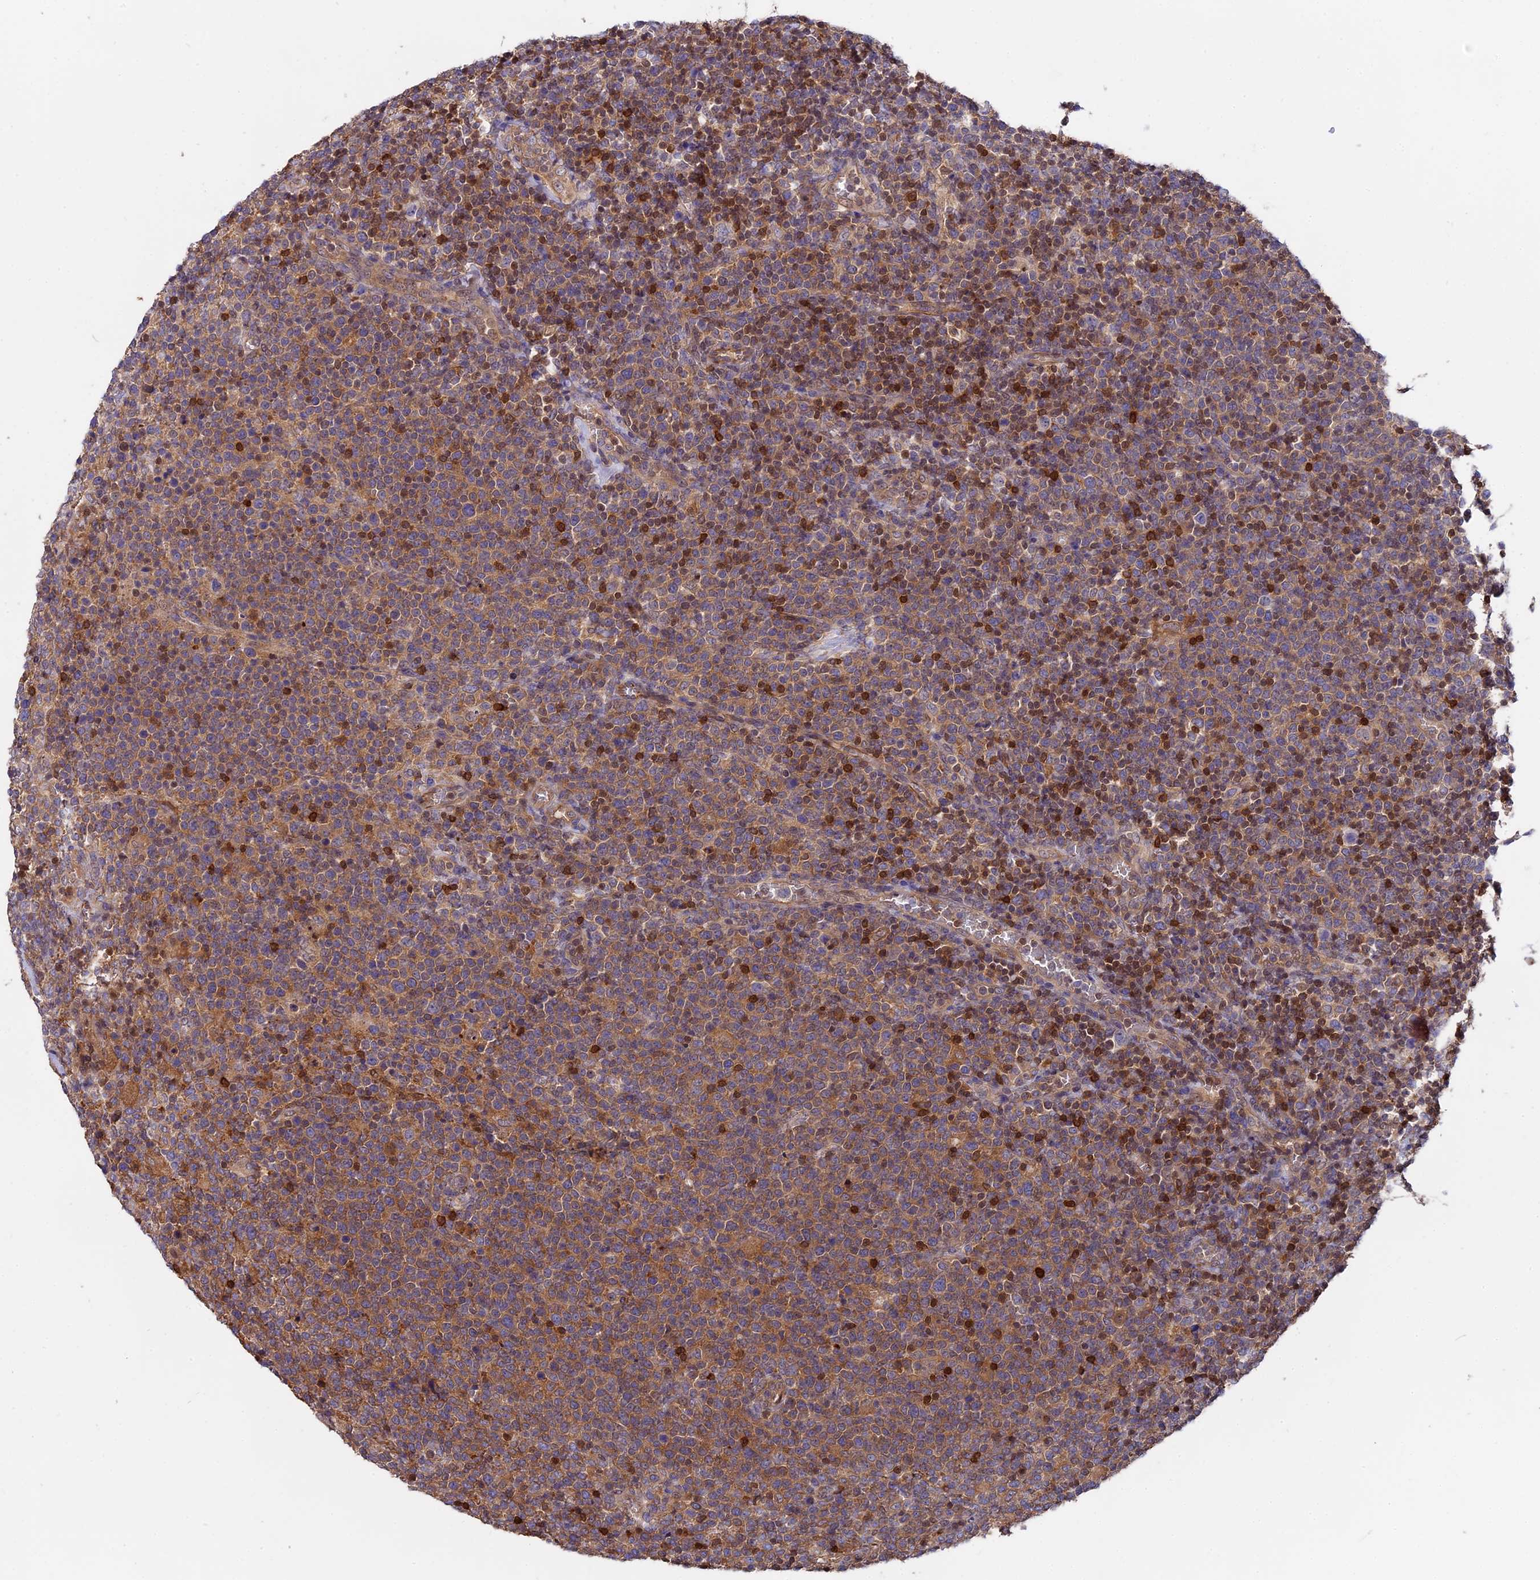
{"staining": {"intensity": "moderate", "quantity": ">75%", "location": "cytoplasmic/membranous,nuclear"}, "tissue": "lymphoma", "cell_type": "Tumor cells", "image_type": "cancer", "snomed": [{"axis": "morphology", "description": "Malignant lymphoma, non-Hodgkin's type, High grade"}, {"axis": "topography", "description": "Lymph node"}], "caption": "There is medium levels of moderate cytoplasmic/membranous and nuclear expression in tumor cells of lymphoma, as demonstrated by immunohistochemical staining (brown color).", "gene": "FAM118B", "patient": {"sex": "male", "age": 61}}